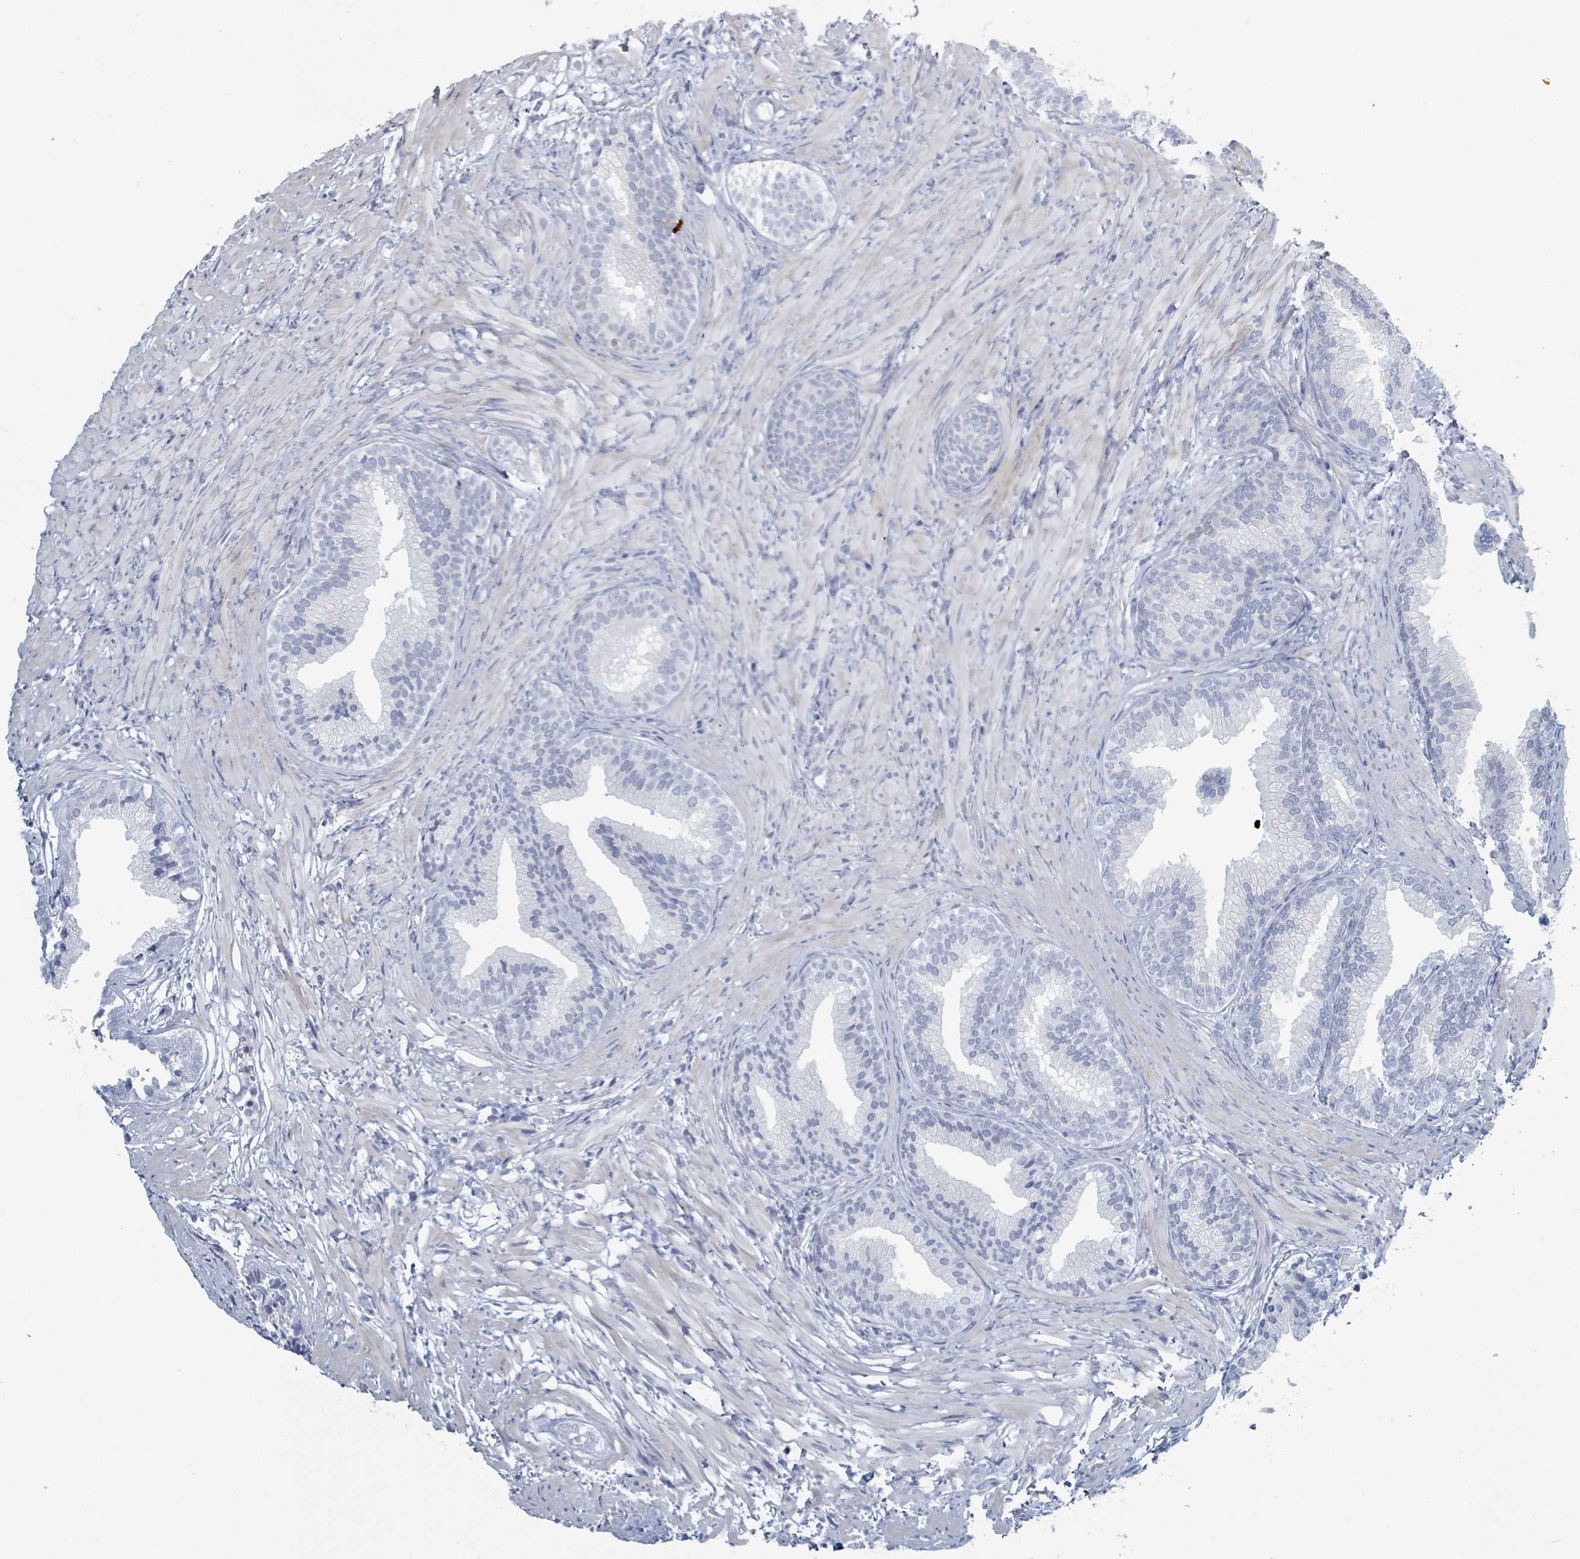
{"staining": {"intensity": "negative", "quantity": "none", "location": "none"}, "tissue": "prostate", "cell_type": "Glandular cells", "image_type": "normal", "snomed": [{"axis": "morphology", "description": "Normal tissue, NOS"}, {"axis": "topography", "description": "Prostate"}], "caption": "Immunohistochemistry (IHC) of normal prostate demonstrates no positivity in glandular cells. The staining is performed using DAB brown chromogen with nuclei counter-stained in using hematoxylin.", "gene": "RAB33B", "patient": {"sex": "male", "age": 76}}